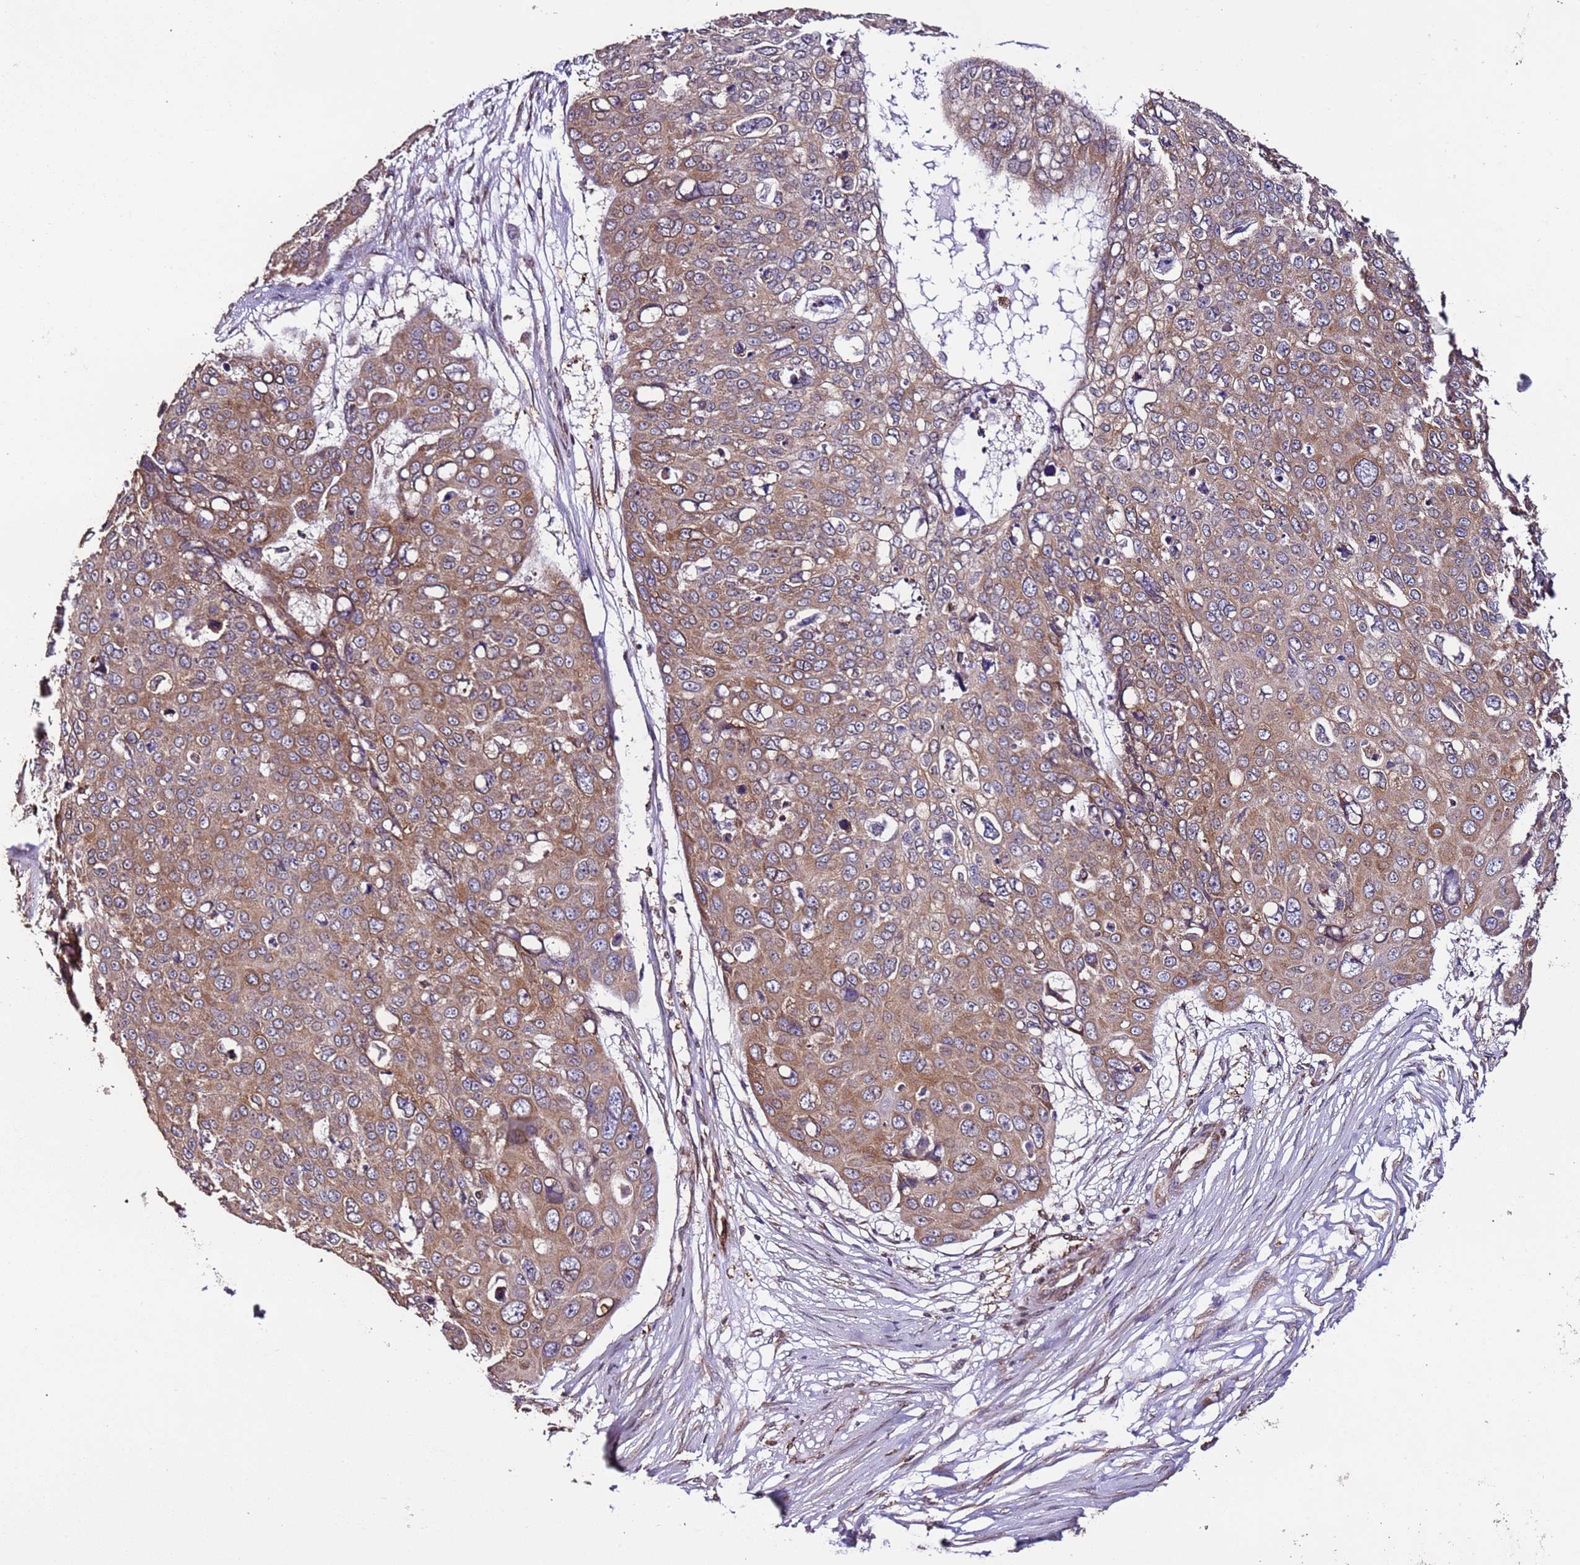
{"staining": {"intensity": "moderate", "quantity": ">75%", "location": "cytoplasmic/membranous"}, "tissue": "skin cancer", "cell_type": "Tumor cells", "image_type": "cancer", "snomed": [{"axis": "morphology", "description": "Squamous cell carcinoma, NOS"}, {"axis": "topography", "description": "Skin"}], "caption": "Immunohistochemical staining of skin cancer demonstrates medium levels of moderate cytoplasmic/membranous protein expression in approximately >75% of tumor cells.", "gene": "SLC41A3", "patient": {"sex": "male", "age": 71}}